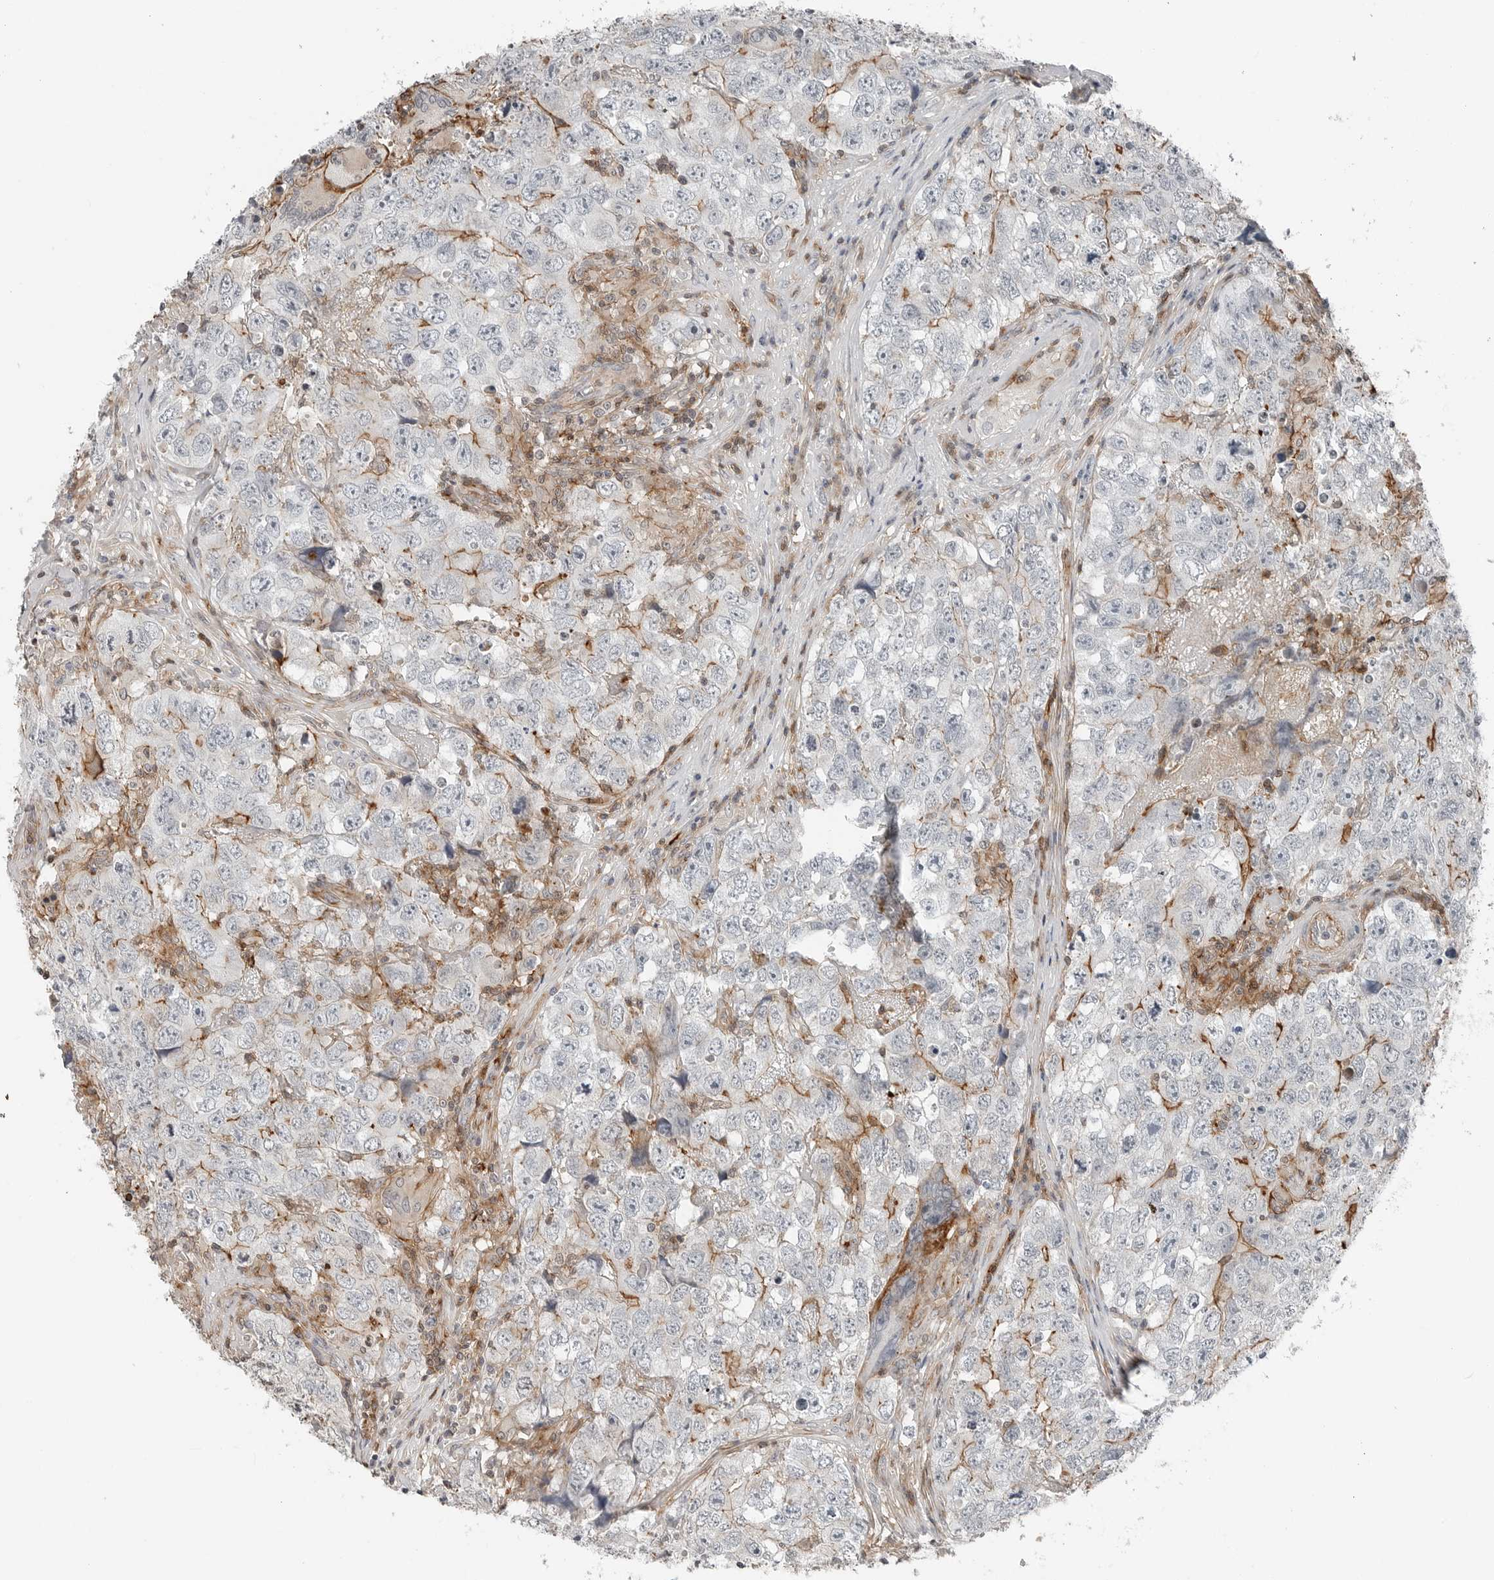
{"staining": {"intensity": "moderate", "quantity": "25%-75%", "location": "cytoplasmic/membranous"}, "tissue": "testis cancer", "cell_type": "Tumor cells", "image_type": "cancer", "snomed": [{"axis": "morphology", "description": "Seminoma, NOS"}, {"axis": "morphology", "description": "Carcinoma, Embryonal, NOS"}, {"axis": "topography", "description": "Testis"}], "caption": "Protein expression analysis of embryonal carcinoma (testis) demonstrates moderate cytoplasmic/membranous expression in approximately 25%-75% of tumor cells. The protein of interest is stained brown, and the nuclei are stained in blue (DAB (3,3'-diaminobenzidine) IHC with brightfield microscopy, high magnification).", "gene": "LEFTY2", "patient": {"sex": "male", "age": 43}}